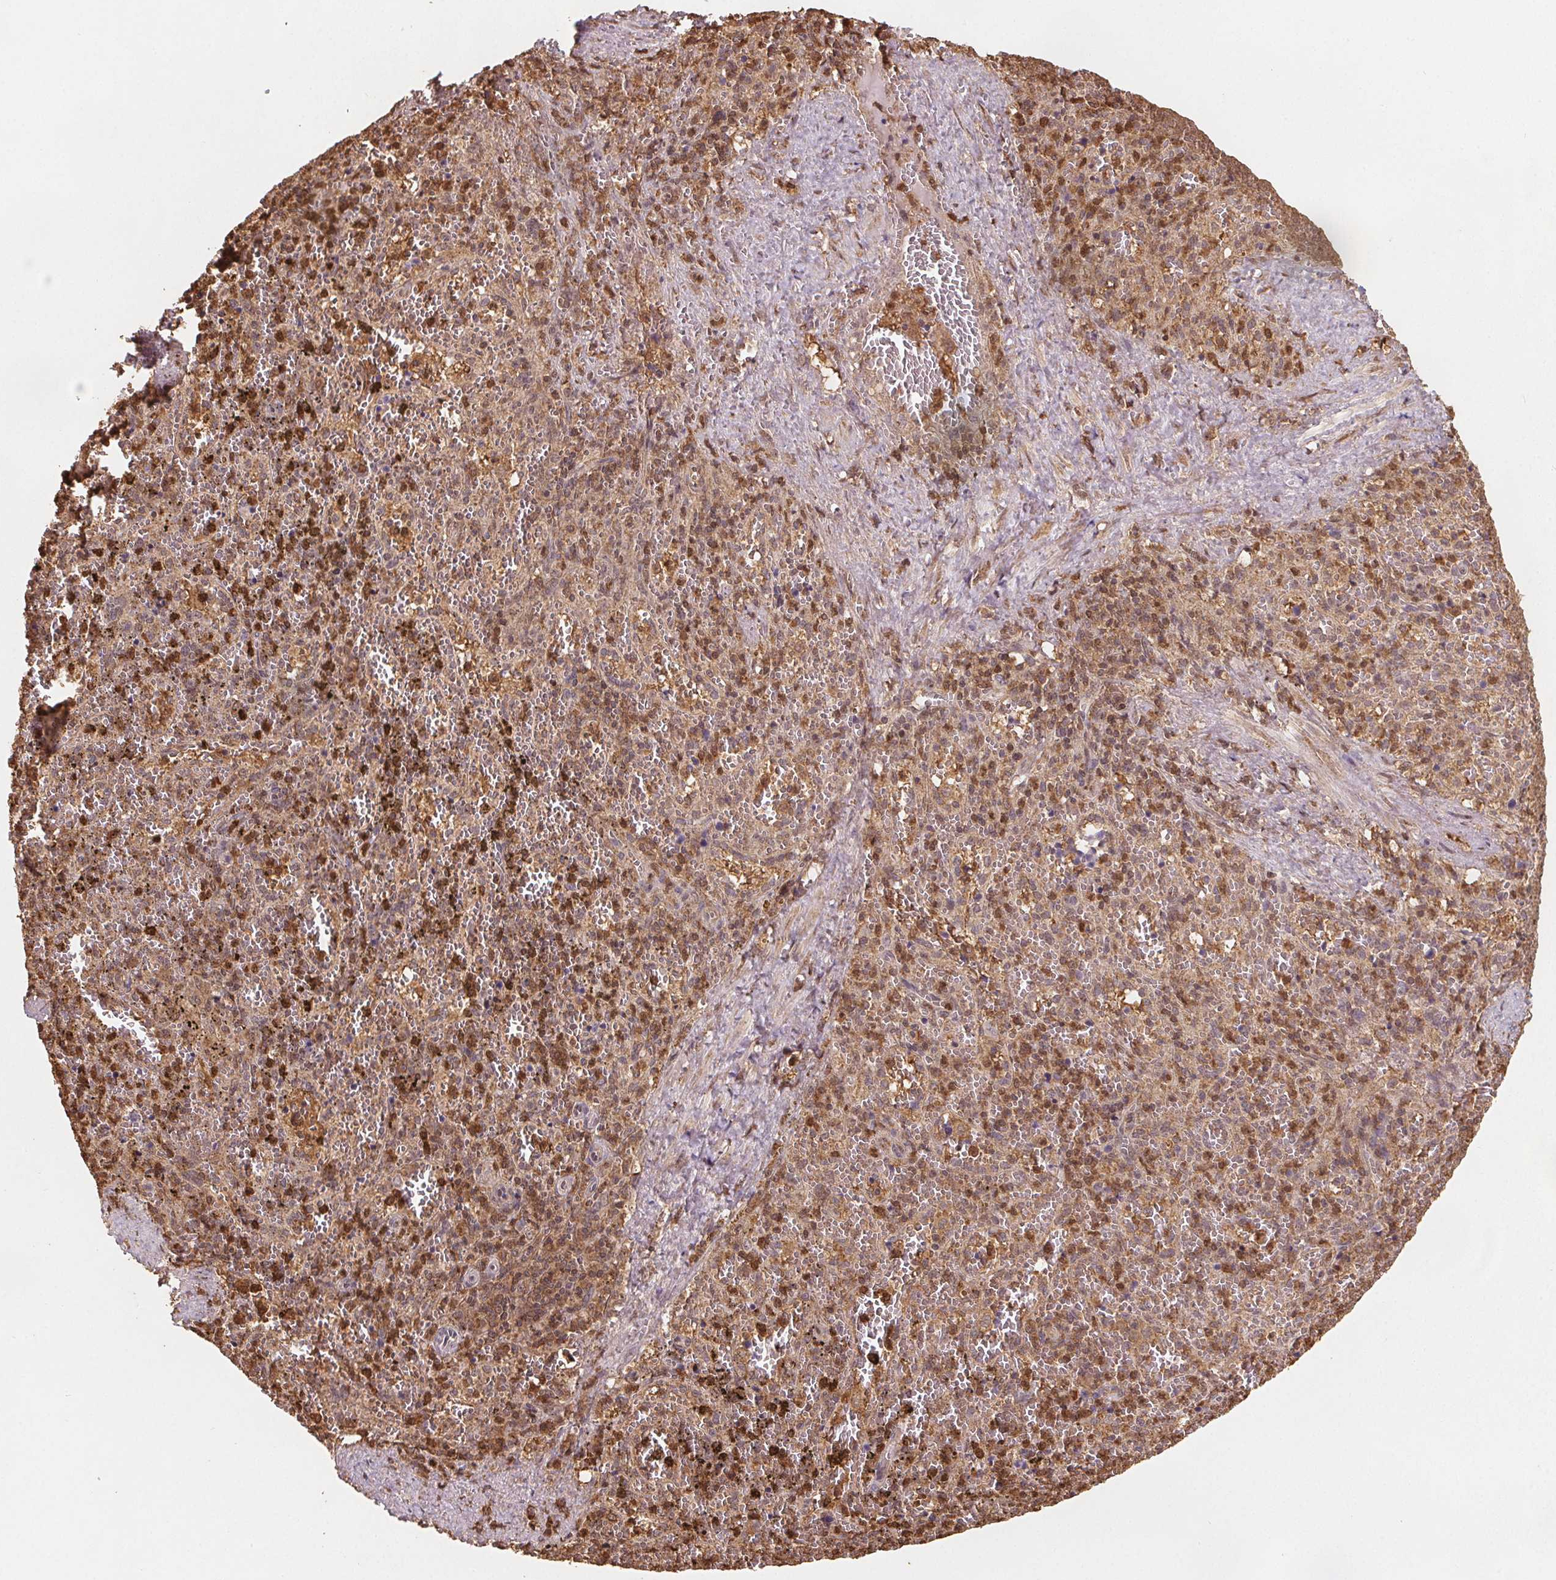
{"staining": {"intensity": "moderate", "quantity": ">75%", "location": "cytoplasmic/membranous,nuclear"}, "tissue": "spleen", "cell_type": "Cells in red pulp", "image_type": "normal", "snomed": [{"axis": "morphology", "description": "Normal tissue, NOS"}, {"axis": "topography", "description": "Spleen"}], "caption": "High-power microscopy captured an immunohistochemistry histopathology image of benign spleen, revealing moderate cytoplasmic/membranous,nuclear expression in approximately >75% of cells in red pulp. (DAB (3,3'-diaminobenzidine) = brown stain, brightfield microscopy at high magnification).", "gene": "ENO1", "patient": {"sex": "female", "age": 50}}